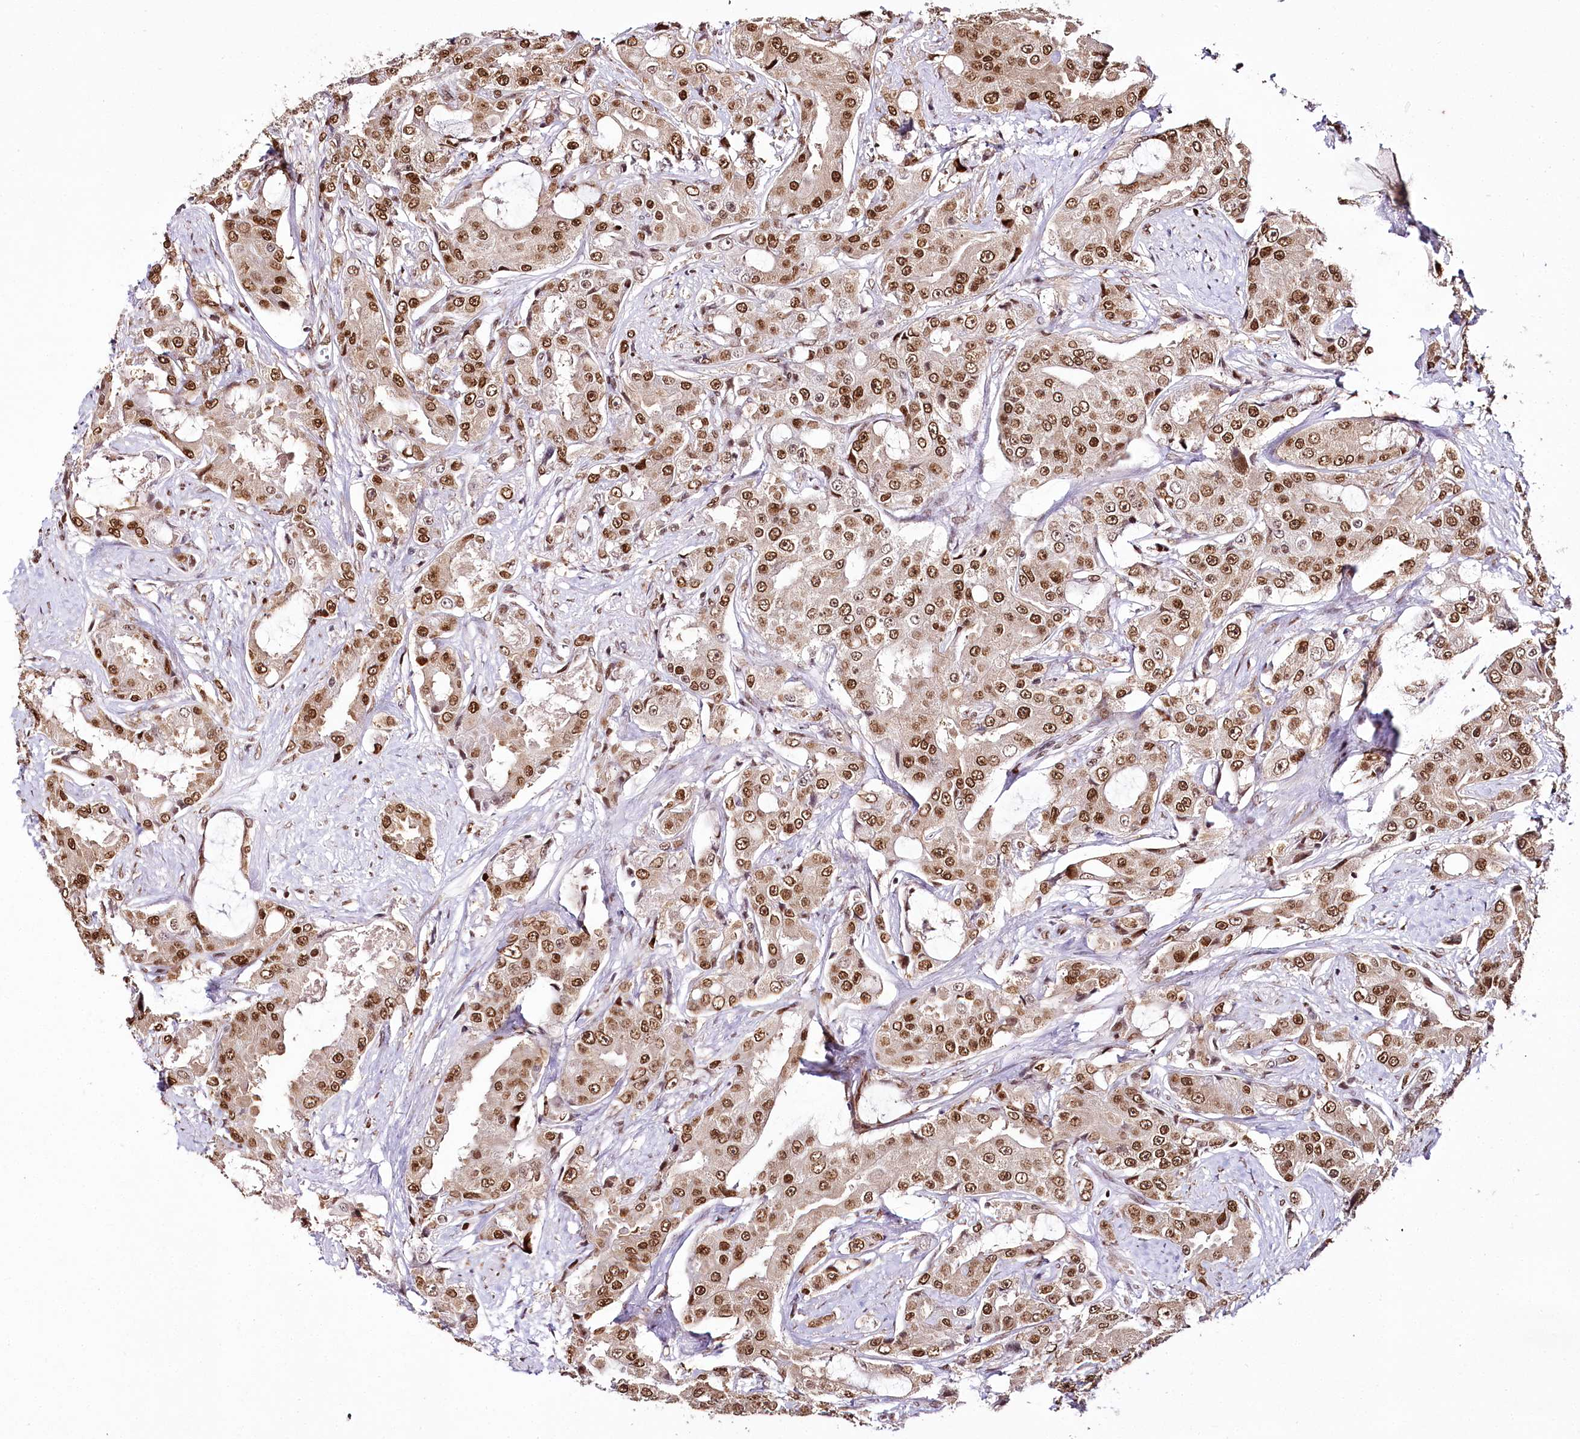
{"staining": {"intensity": "moderate", "quantity": ">75%", "location": "nuclear"}, "tissue": "prostate cancer", "cell_type": "Tumor cells", "image_type": "cancer", "snomed": [{"axis": "morphology", "description": "Adenocarcinoma, High grade"}, {"axis": "topography", "description": "Prostate"}], "caption": "A photomicrograph of prostate cancer (high-grade adenocarcinoma) stained for a protein shows moderate nuclear brown staining in tumor cells.", "gene": "SMARCE1", "patient": {"sex": "male", "age": 73}}